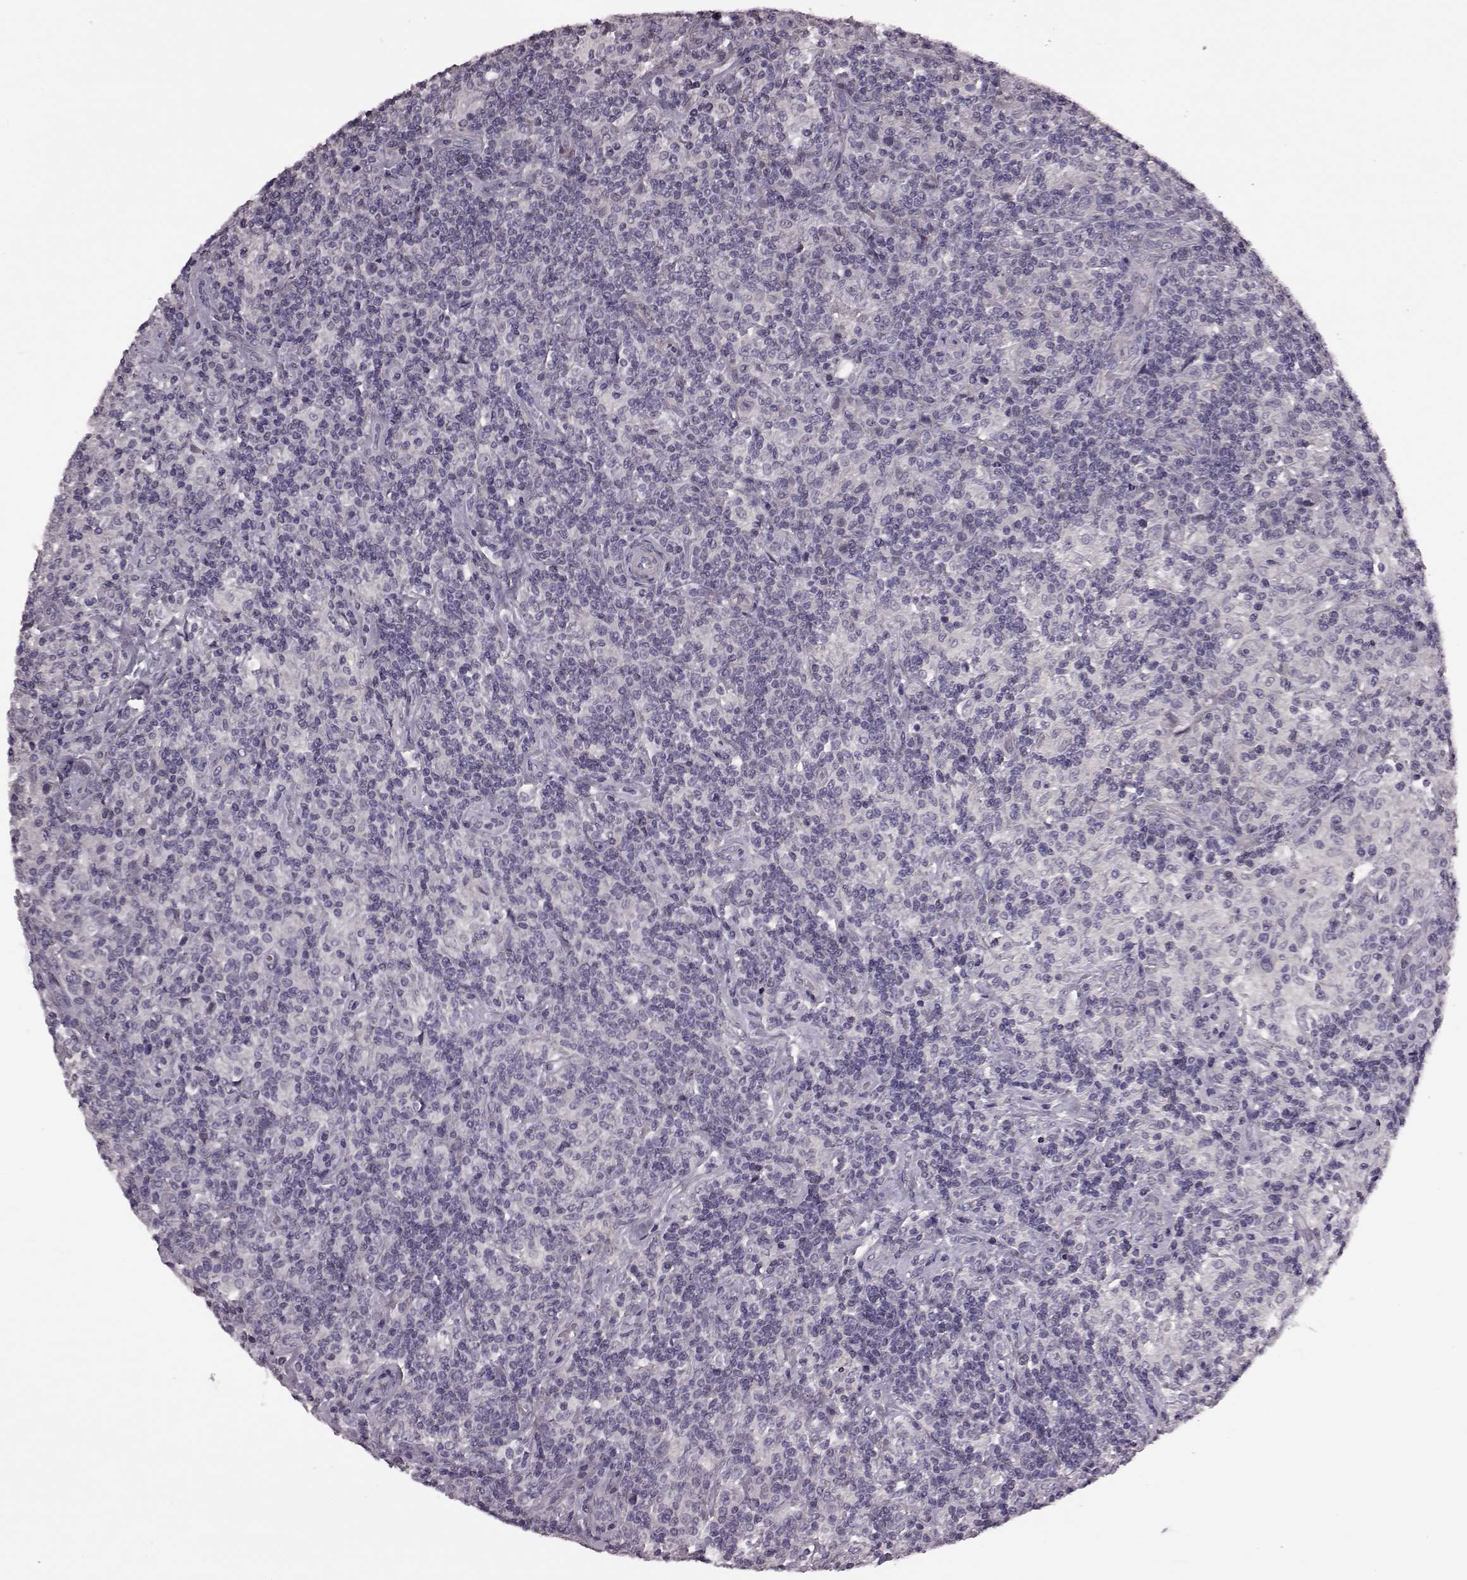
{"staining": {"intensity": "negative", "quantity": "none", "location": "none"}, "tissue": "lymphoma", "cell_type": "Tumor cells", "image_type": "cancer", "snomed": [{"axis": "morphology", "description": "Hodgkin's disease, NOS"}, {"axis": "topography", "description": "Lymph node"}], "caption": "There is no significant staining in tumor cells of Hodgkin's disease. Nuclei are stained in blue.", "gene": "GRK1", "patient": {"sex": "male", "age": 70}}